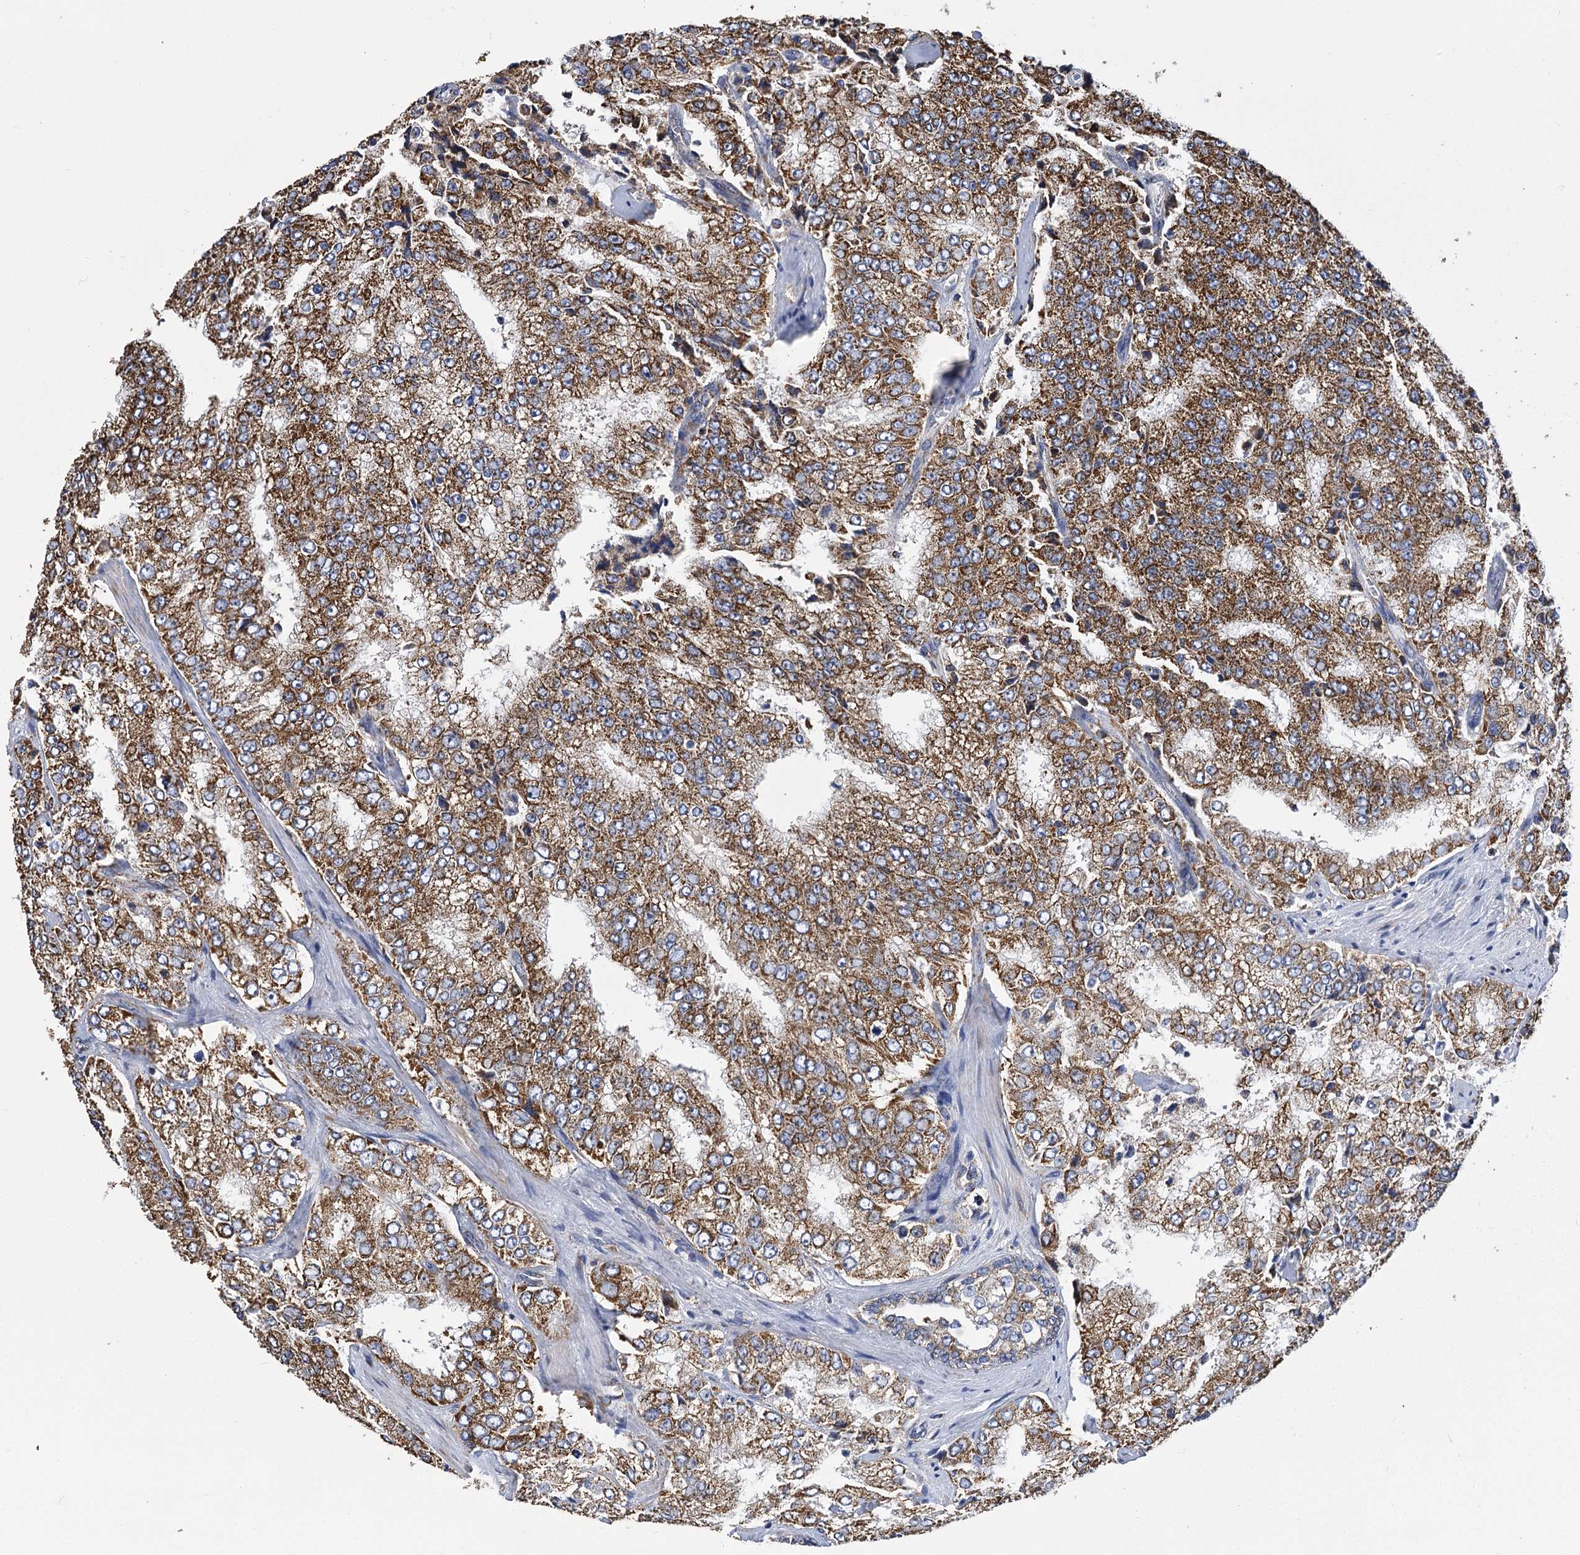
{"staining": {"intensity": "moderate", "quantity": ">75%", "location": "cytoplasmic/membranous"}, "tissue": "prostate cancer", "cell_type": "Tumor cells", "image_type": "cancer", "snomed": [{"axis": "morphology", "description": "Adenocarcinoma, High grade"}, {"axis": "topography", "description": "Prostate"}], "caption": "Approximately >75% of tumor cells in human prostate adenocarcinoma (high-grade) demonstrate moderate cytoplasmic/membranous protein positivity as visualized by brown immunohistochemical staining.", "gene": "CCDC73", "patient": {"sex": "male", "age": 58}}